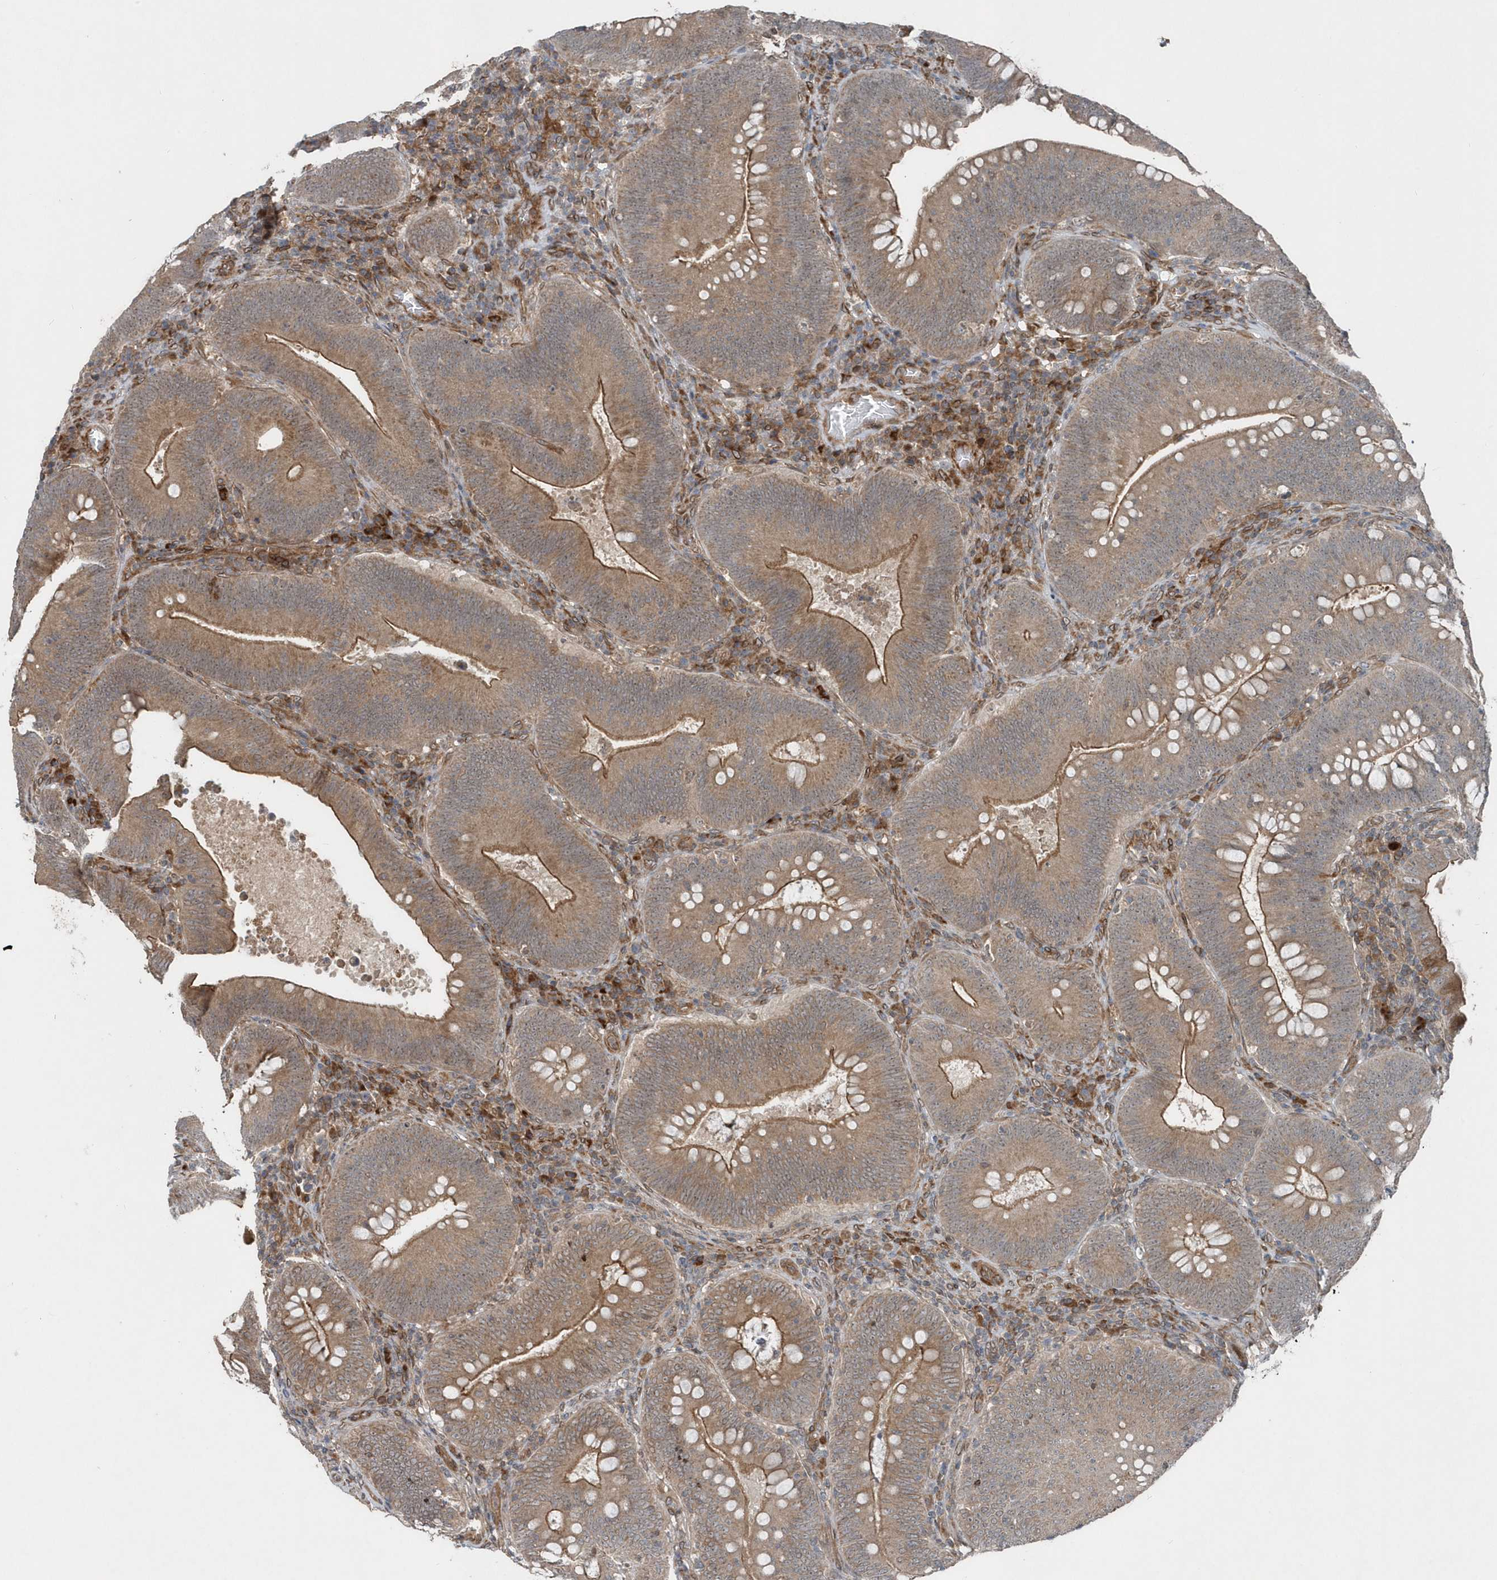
{"staining": {"intensity": "moderate", "quantity": ">75%", "location": "cytoplasmic/membranous"}, "tissue": "colorectal cancer", "cell_type": "Tumor cells", "image_type": "cancer", "snomed": [{"axis": "morphology", "description": "Normal tissue, NOS"}, {"axis": "topography", "description": "Colon"}], "caption": "Tumor cells show moderate cytoplasmic/membranous positivity in about >75% of cells in colorectal cancer. Using DAB (3,3'-diaminobenzidine) (brown) and hematoxylin (blue) stains, captured at high magnification using brightfield microscopy.", "gene": "MCC", "patient": {"sex": "female", "age": 82}}